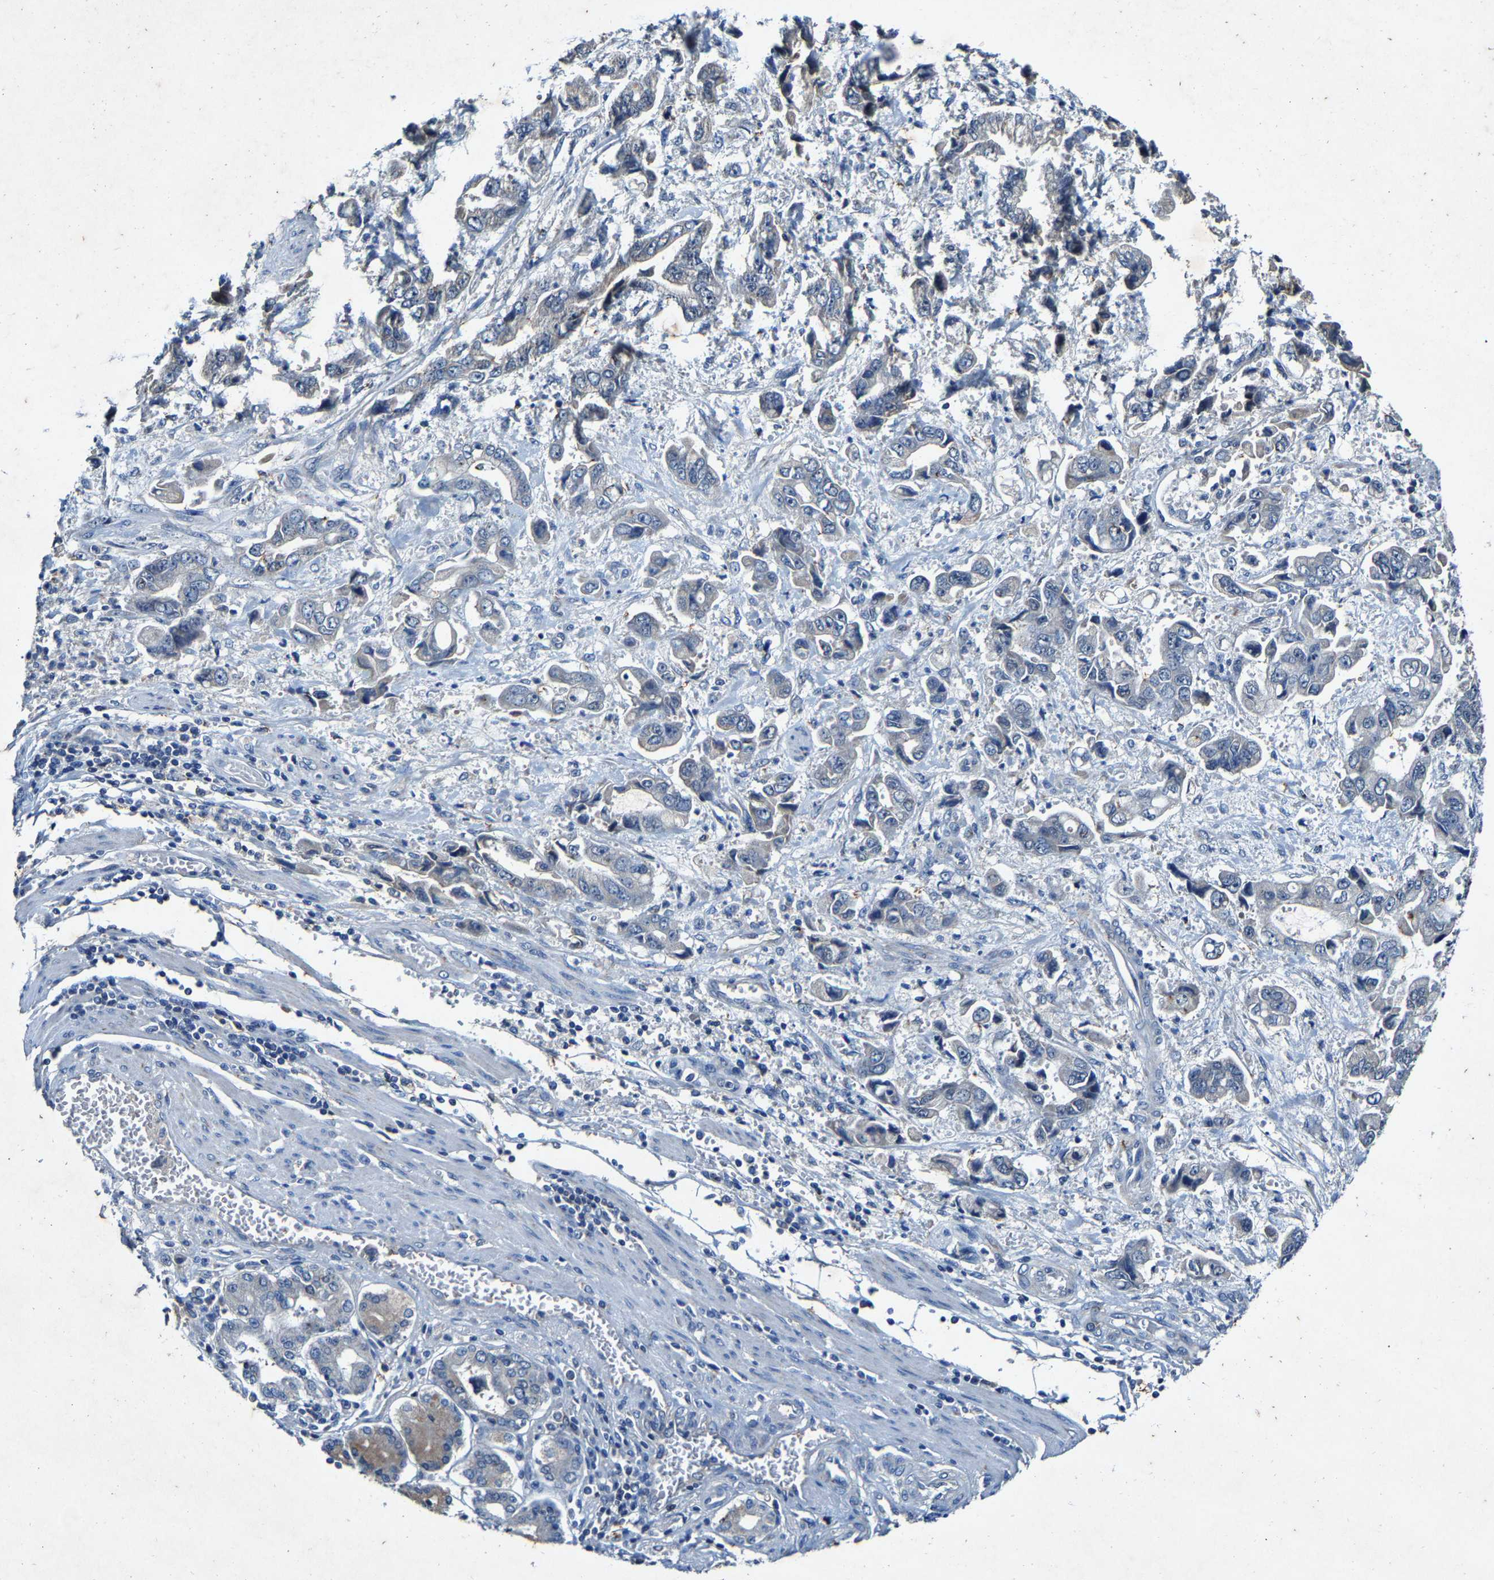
{"staining": {"intensity": "negative", "quantity": "none", "location": "none"}, "tissue": "stomach cancer", "cell_type": "Tumor cells", "image_type": "cancer", "snomed": [{"axis": "morphology", "description": "Normal tissue, NOS"}, {"axis": "morphology", "description": "Adenocarcinoma, NOS"}, {"axis": "topography", "description": "Stomach"}], "caption": "There is no significant positivity in tumor cells of stomach cancer.", "gene": "SLC25A25", "patient": {"sex": "male", "age": 62}}